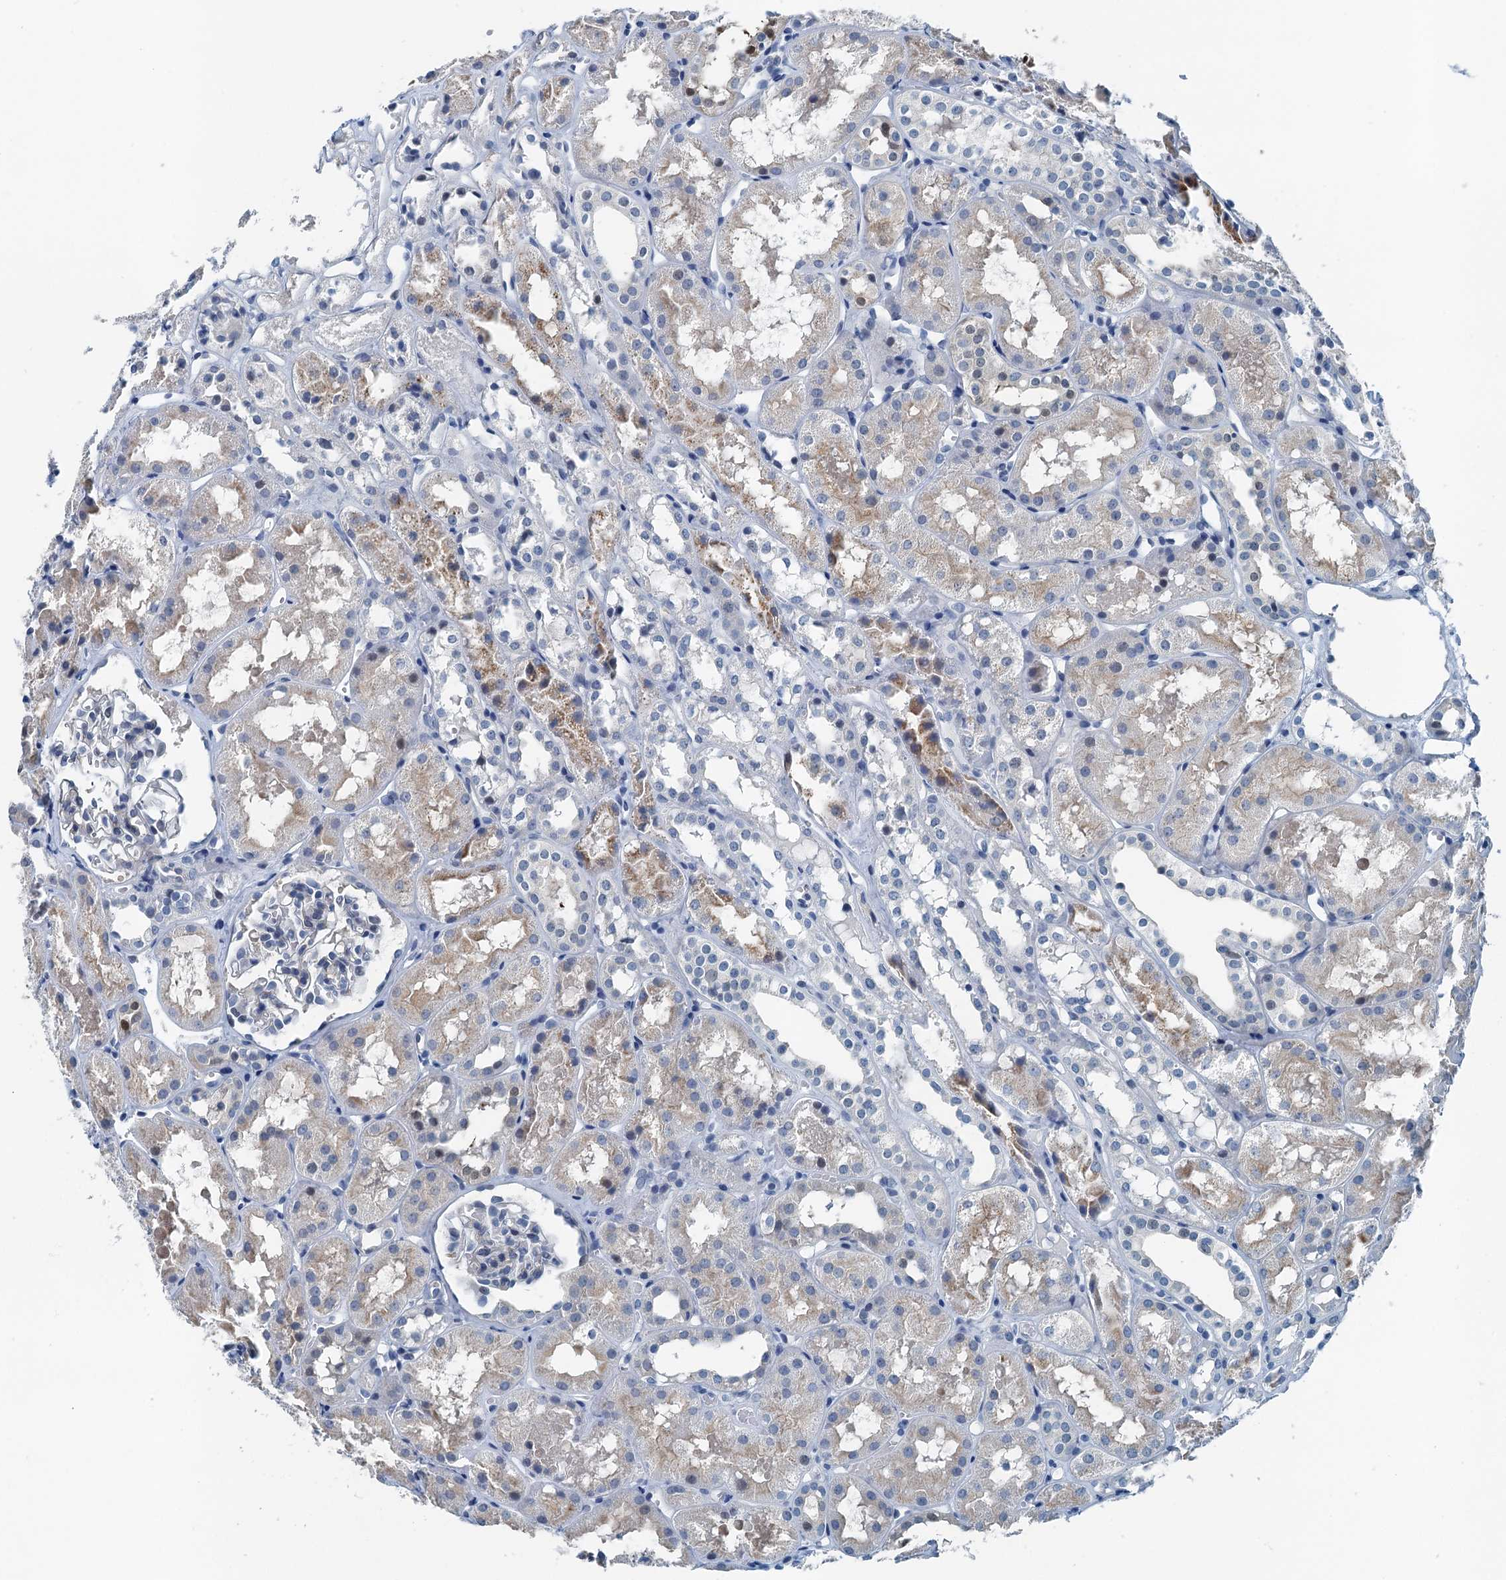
{"staining": {"intensity": "negative", "quantity": "none", "location": "none"}, "tissue": "kidney", "cell_type": "Cells in glomeruli", "image_type": "normal", "snomed": [{"axis": "morphology", "description": "Normal tissue, NOS"}, {"axis": "topography", "description": "Kidney"}], "caption": "Cells in glomeruli are negative for brown protein staining in benign kidney. (Immunohistochemistry (ihc), brightfield microscopy, high magnification).", "gene": "GFOD2", "patient": {"sex": "male", "age": 16}}